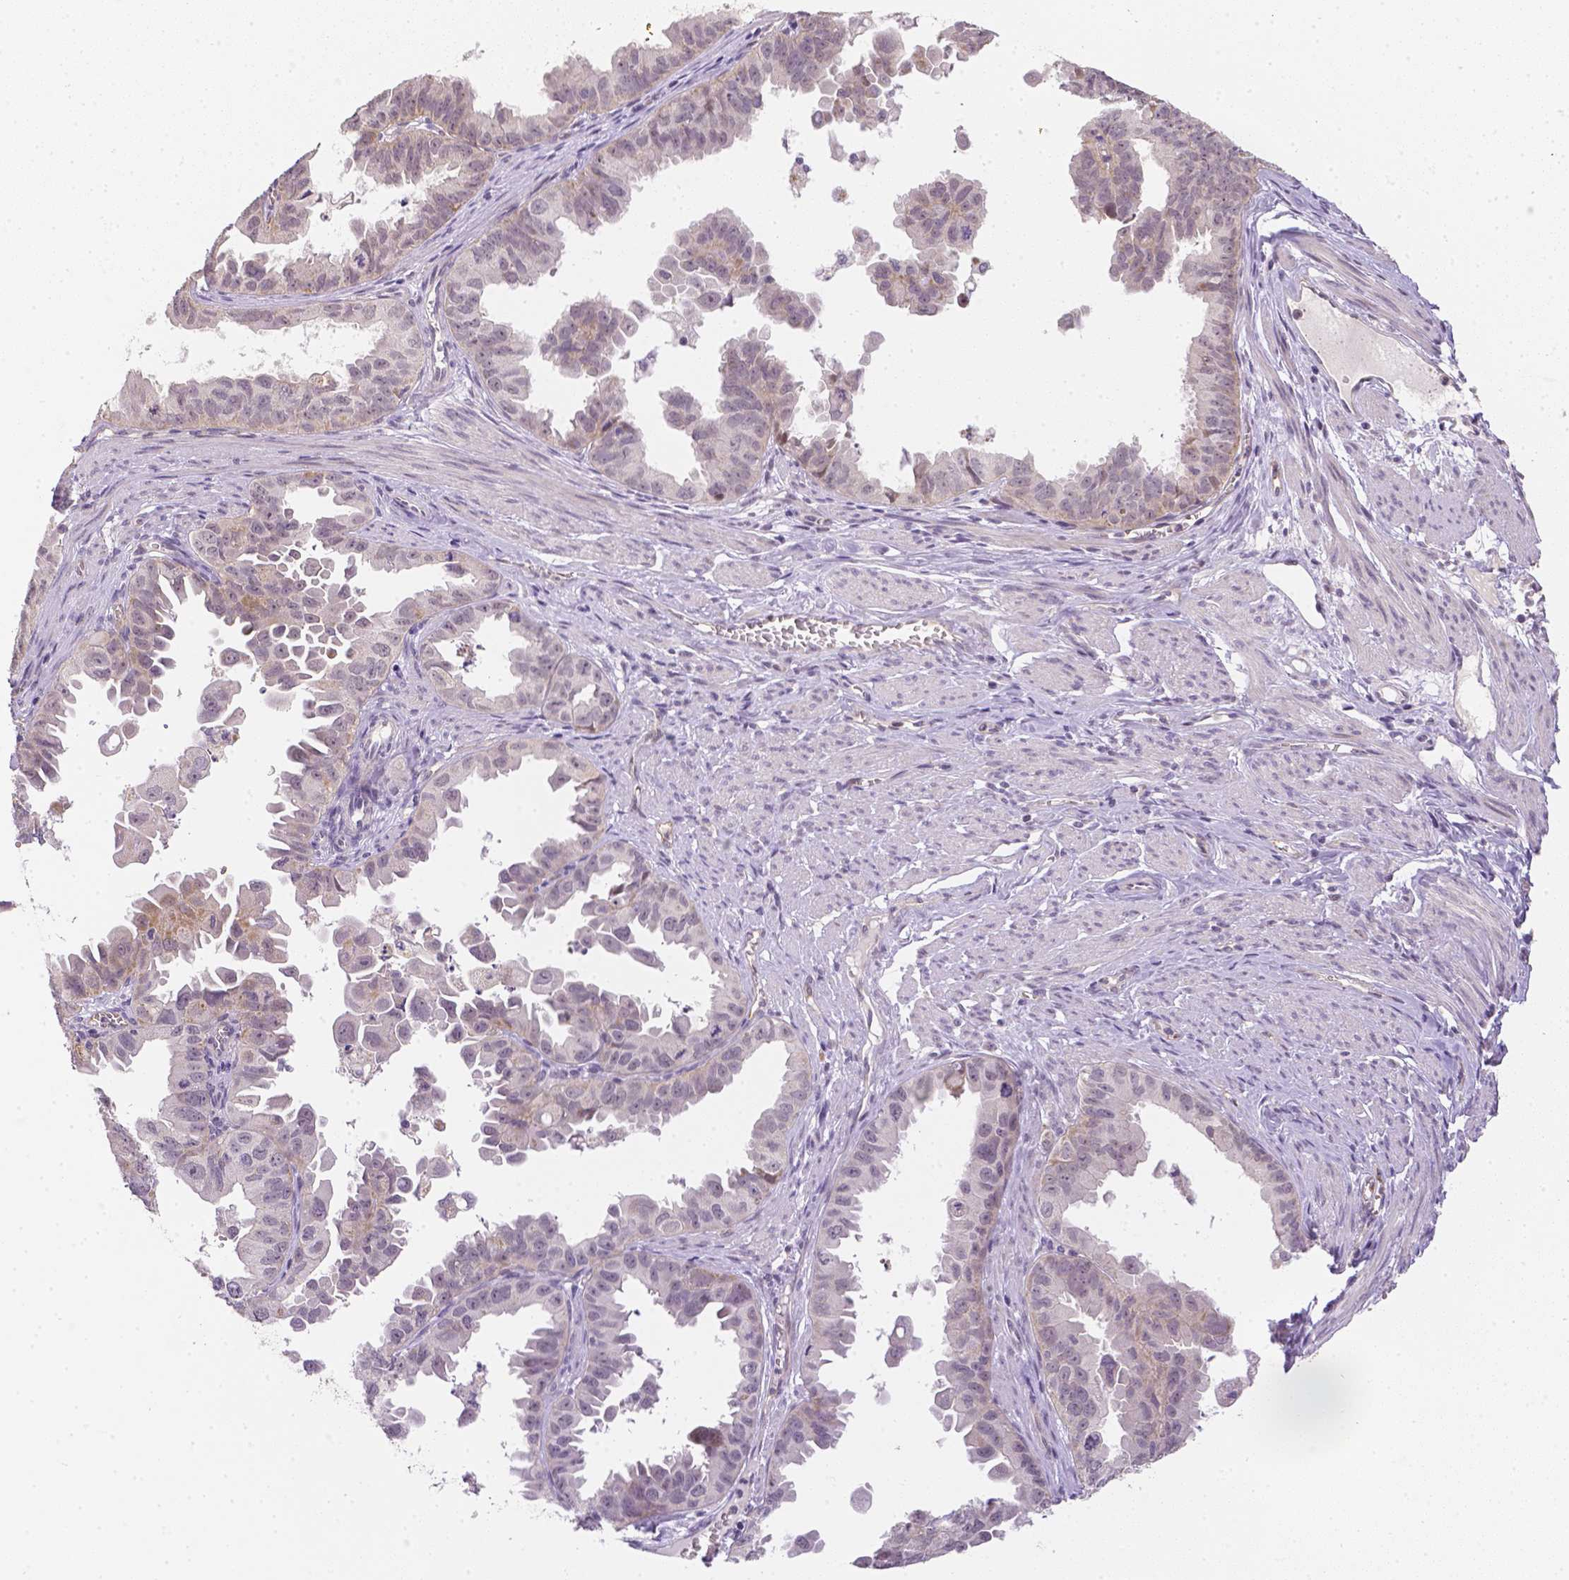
{"staining": {"intensity": "weak", "quantity": "<25%", "location": "cytoplasmic/membranous"}, "tissue": "ovarian cancer", "cell_type": "Tumor cells", "image_type": "cancer", "snomed": [{"axis": "morphology", "description": "Carcinoma, endometroid"}, {"axis": "topography", "description": "Ovary"}], "caption": "Tumor cells are negative for brown protein staining in ovarian cancer (endometroid carcinoma). (DAB immunohistochemistry, high magnification).", "gene": "ZNF280B", "patient": {"sex": "female", "age": 85}}